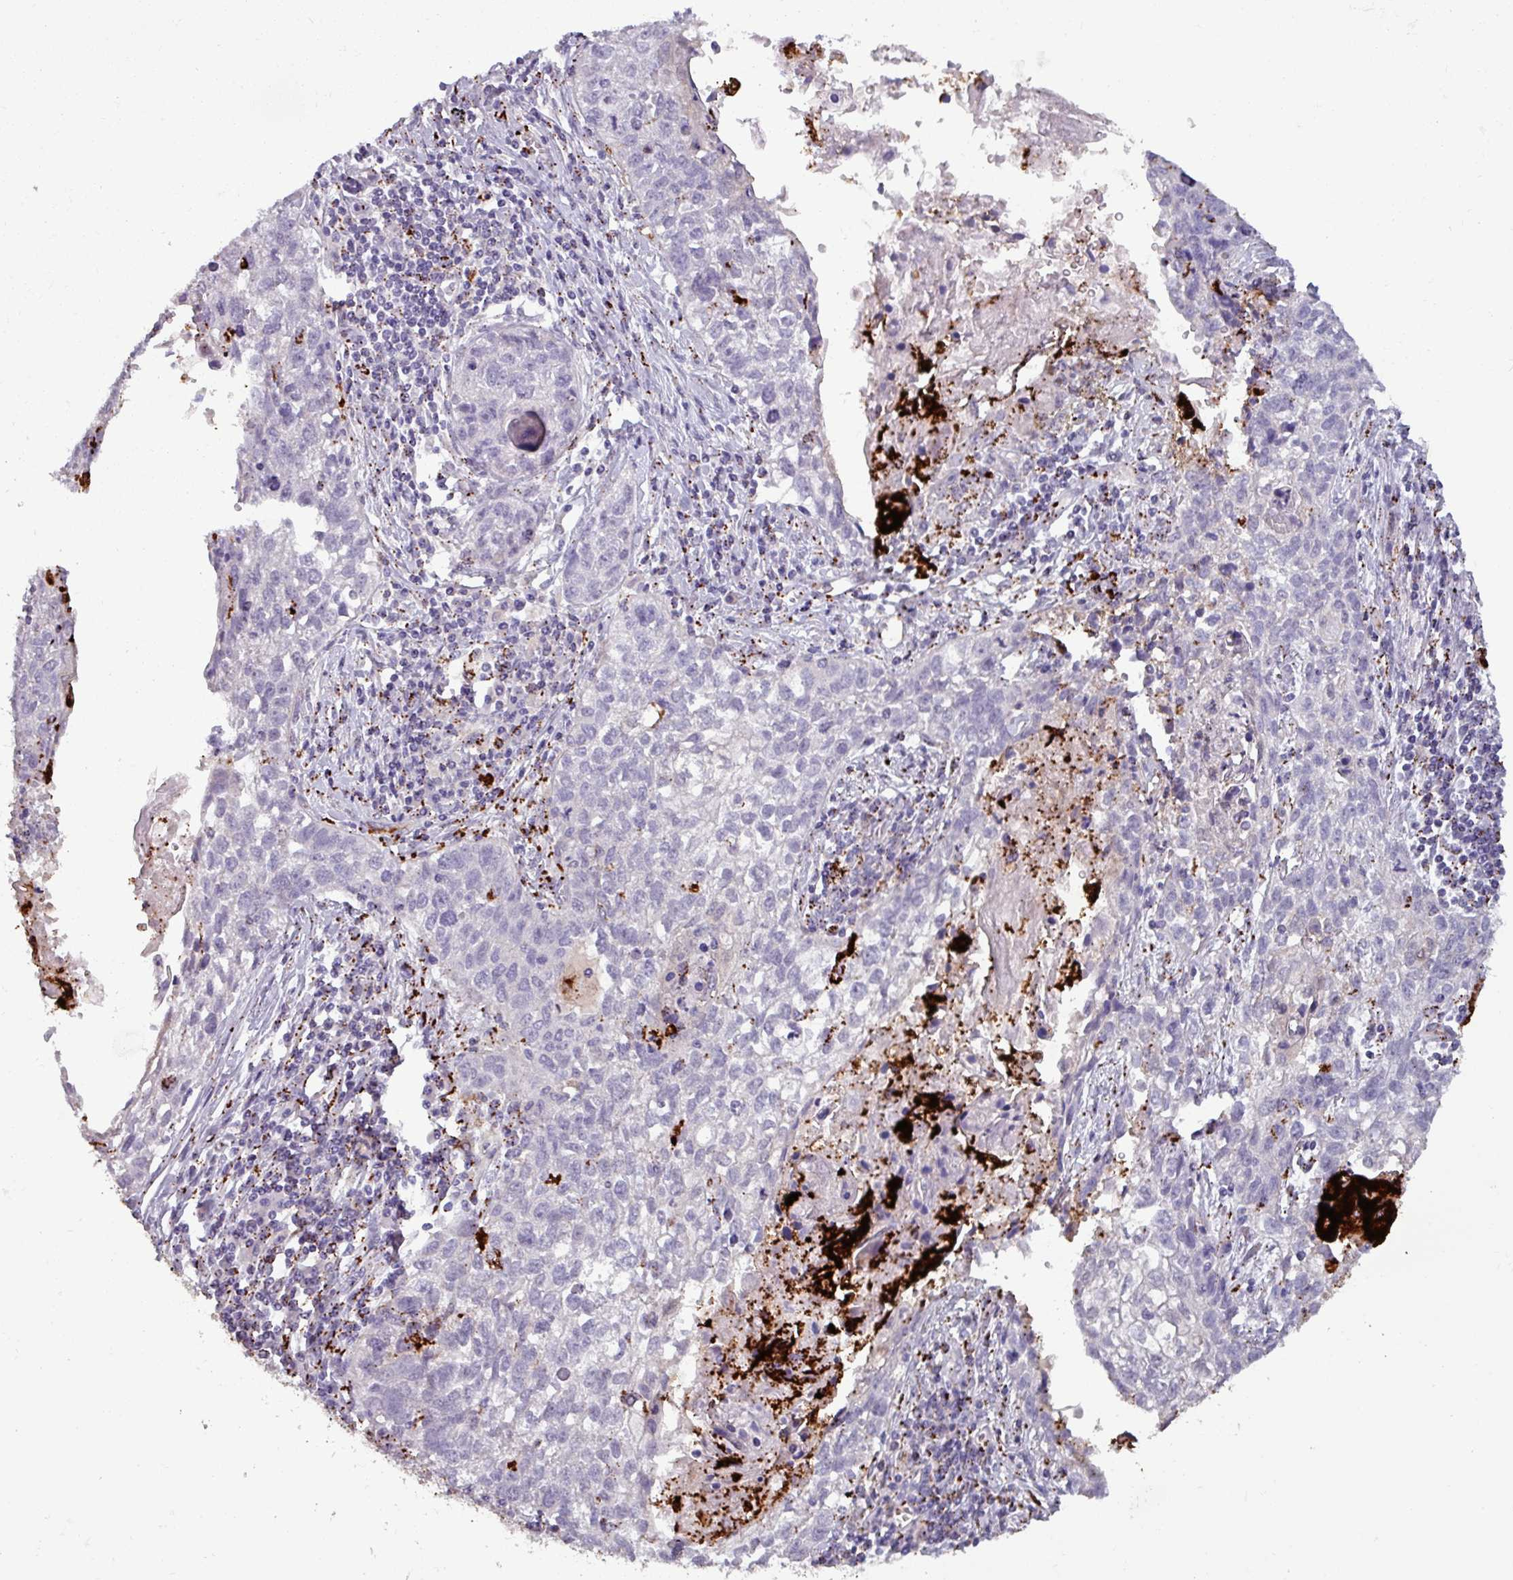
{"staining": {"intensity": "negative", "quantity": "none", "location": "none"}, "tissue": "lung cancer", "cell_type": "Tumor cells", "image_type": "cancer", "snomed": [{"axis": "morphology", "description": "Squamous cell carcinoma, NOS"}, {"axis": "topography", "description": "Lung"}], "caption": "The histopathology image displays no staining of tumor cells in squamous cell carcinoma (lung).", "gene": "PLIN2", "patient": {"sex": "male", "age": 74}}